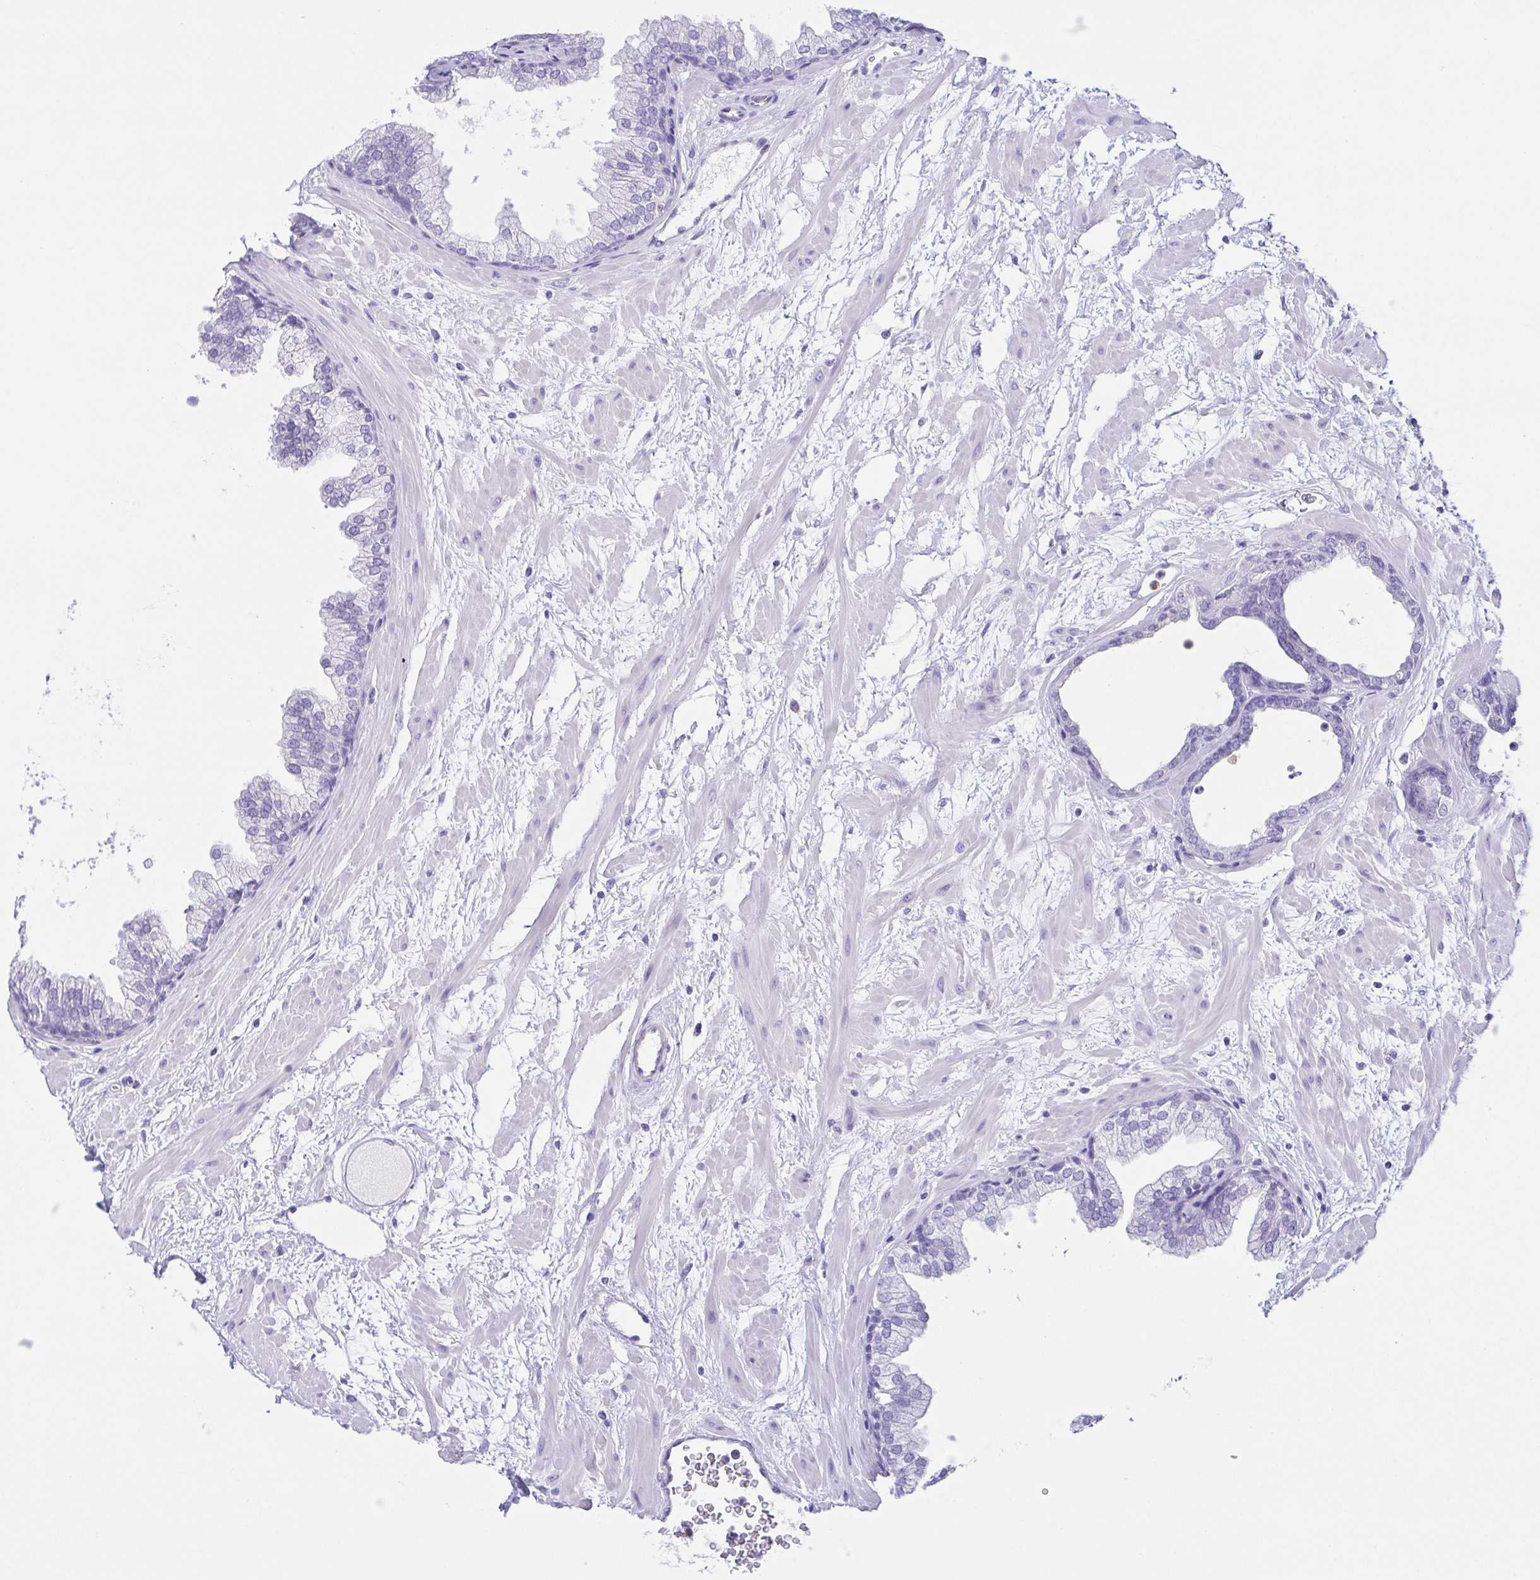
{"staining": {"intensity": "negative", "quantity": "none", "location": "none"}, "tissue": "prostate", "cell_type": "Glandular cells", "image_type": "normal", "snomed": [{"axis": "morphology", "description": "Normal tissue, NOS"}, {"axis": "topography", "description": "Prostate"}], "caption": "This is an immunohistochemistry (IHC) image of normal prostate. There is no staining in glandular cells.", "gene": "ARPP21", "patient": {"sex": "male", "age": 37}}